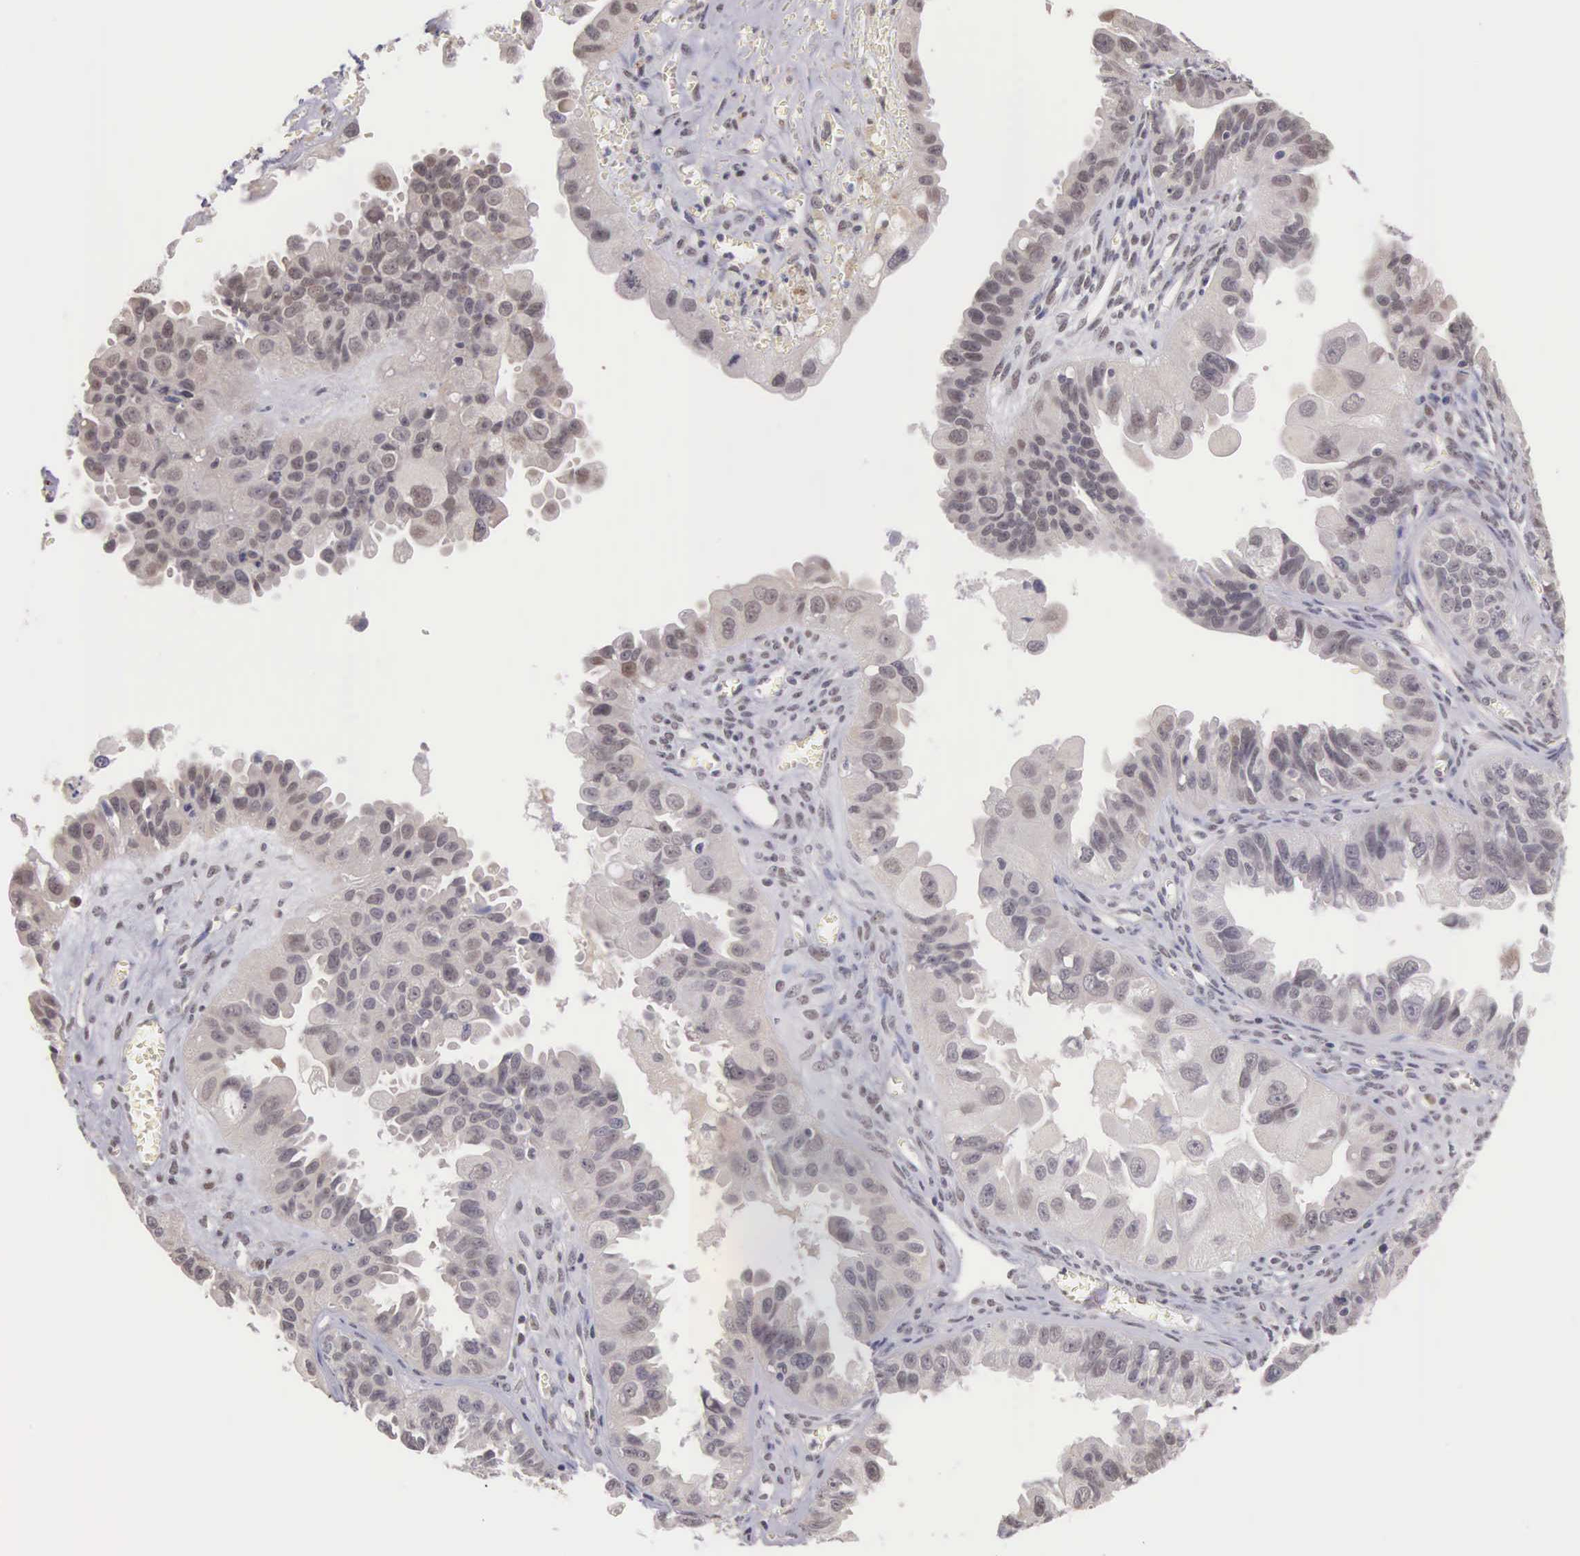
{"staining": {"intensity": "moderate", "quantity": "<25%", "location": "nuclear"}, "tissue": "ovarian cancer", "cell_type": "Tumor cells", "image_type": "cancer", "snomed": [{"axis": "morphology", "description": "Carcinoma, endometroid"}, {"axis": "topography", "description": "Ovary"}], "caption": "Tumor cells reveal low levels of moderate nuclear positivity in approximately <25% of cells in ovarian cancer.", "gene": "HMGXB4", "patient": {"sex": "female", "age": 85}}